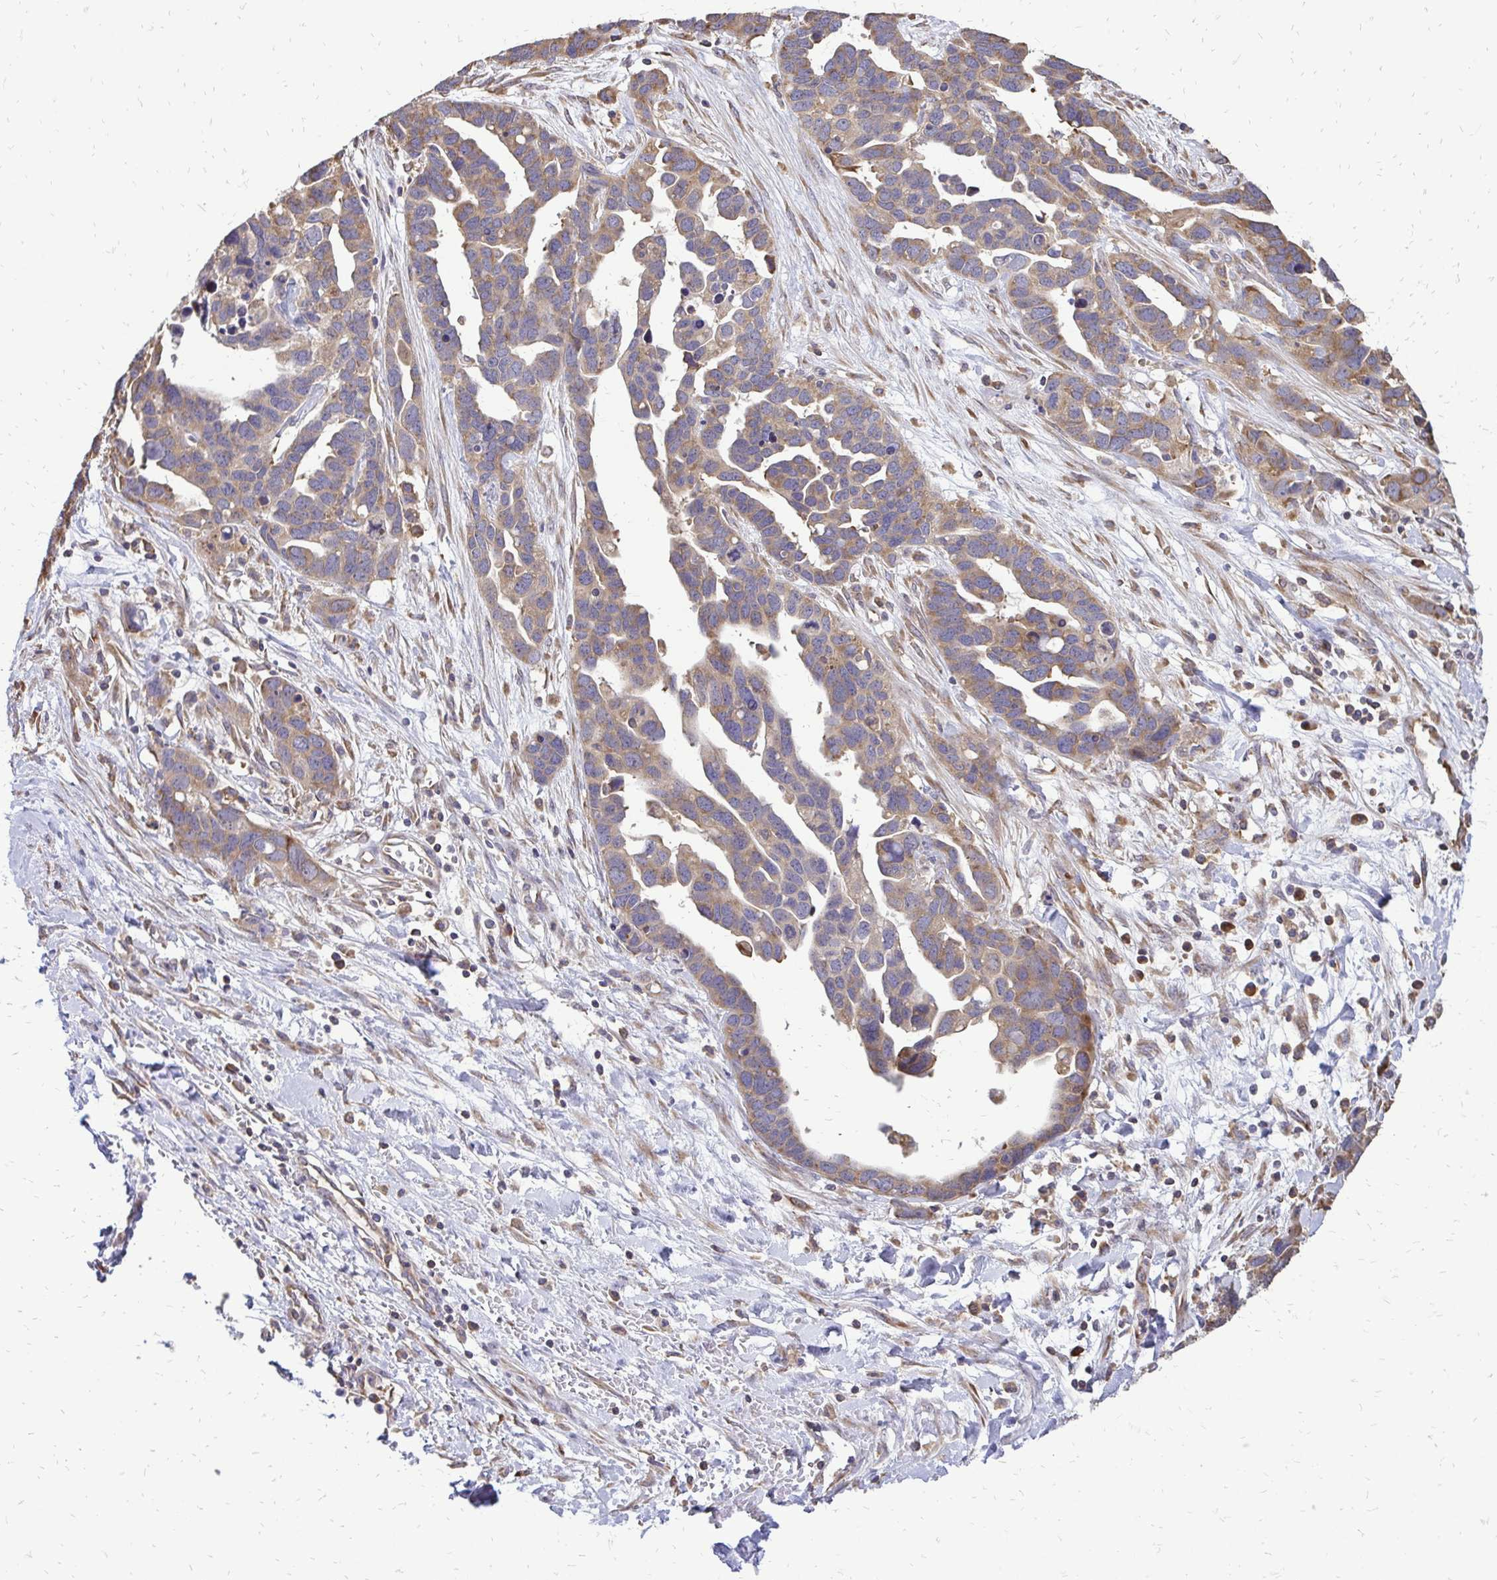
{"staining": {"intensity": "weak", "quantity": ">75%", "location": "cytoplasmic/membranous"}, "tissue": "ovarian cancer", "cell_type": "Tumor cells", "image_type": "cancer", "snomed": [{"axis": "morphology", "description": "Cystadenocarcinoma, serous, NOS"}, {"axis": "topography", "description": "Ovary"}], "caption": "About >75% of tumor cells in human serous cystadenocarcinoma (ovarian) demonstrate weak cytoplasmic/membranous protein staining as visualized by brown immunohistochemical staining.", "gene": "RPS3", "patient": {"sex": "female", "age": 54}}